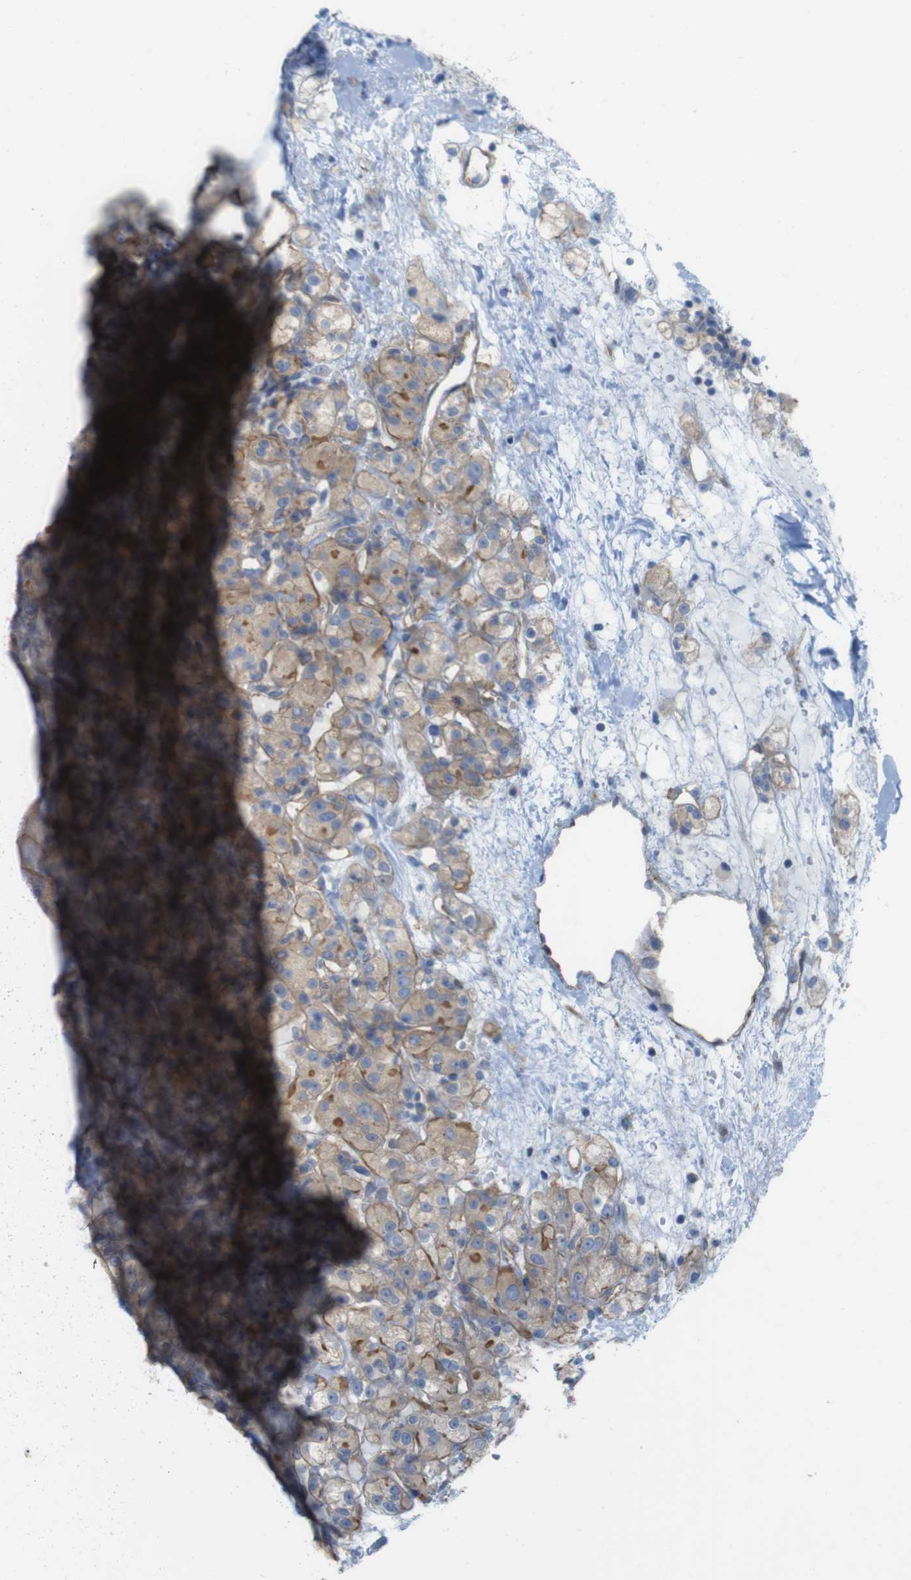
{"staining": {"intensity": "moderate", "quantity": "25%-75%", "location": "cytoplasmic/membranous"}, "tissue": "renal cancer", "cell_type": "Tumor cells", "image_type": "cancer", "snomed": [{"axis": "morphology", "description": "Normal tissue, NOS"}, {"axis": "morphology", "description": "Adenocarcinoma, NOS"}, {"axis": "topography", "description": "Kidney"}], "caption": "Adenocarcinoma (renal) stained with a protein marker shows moderate staining in tumor cells.", "gene": "PREX2", "patient": {"sex": "male", "age": 61}}